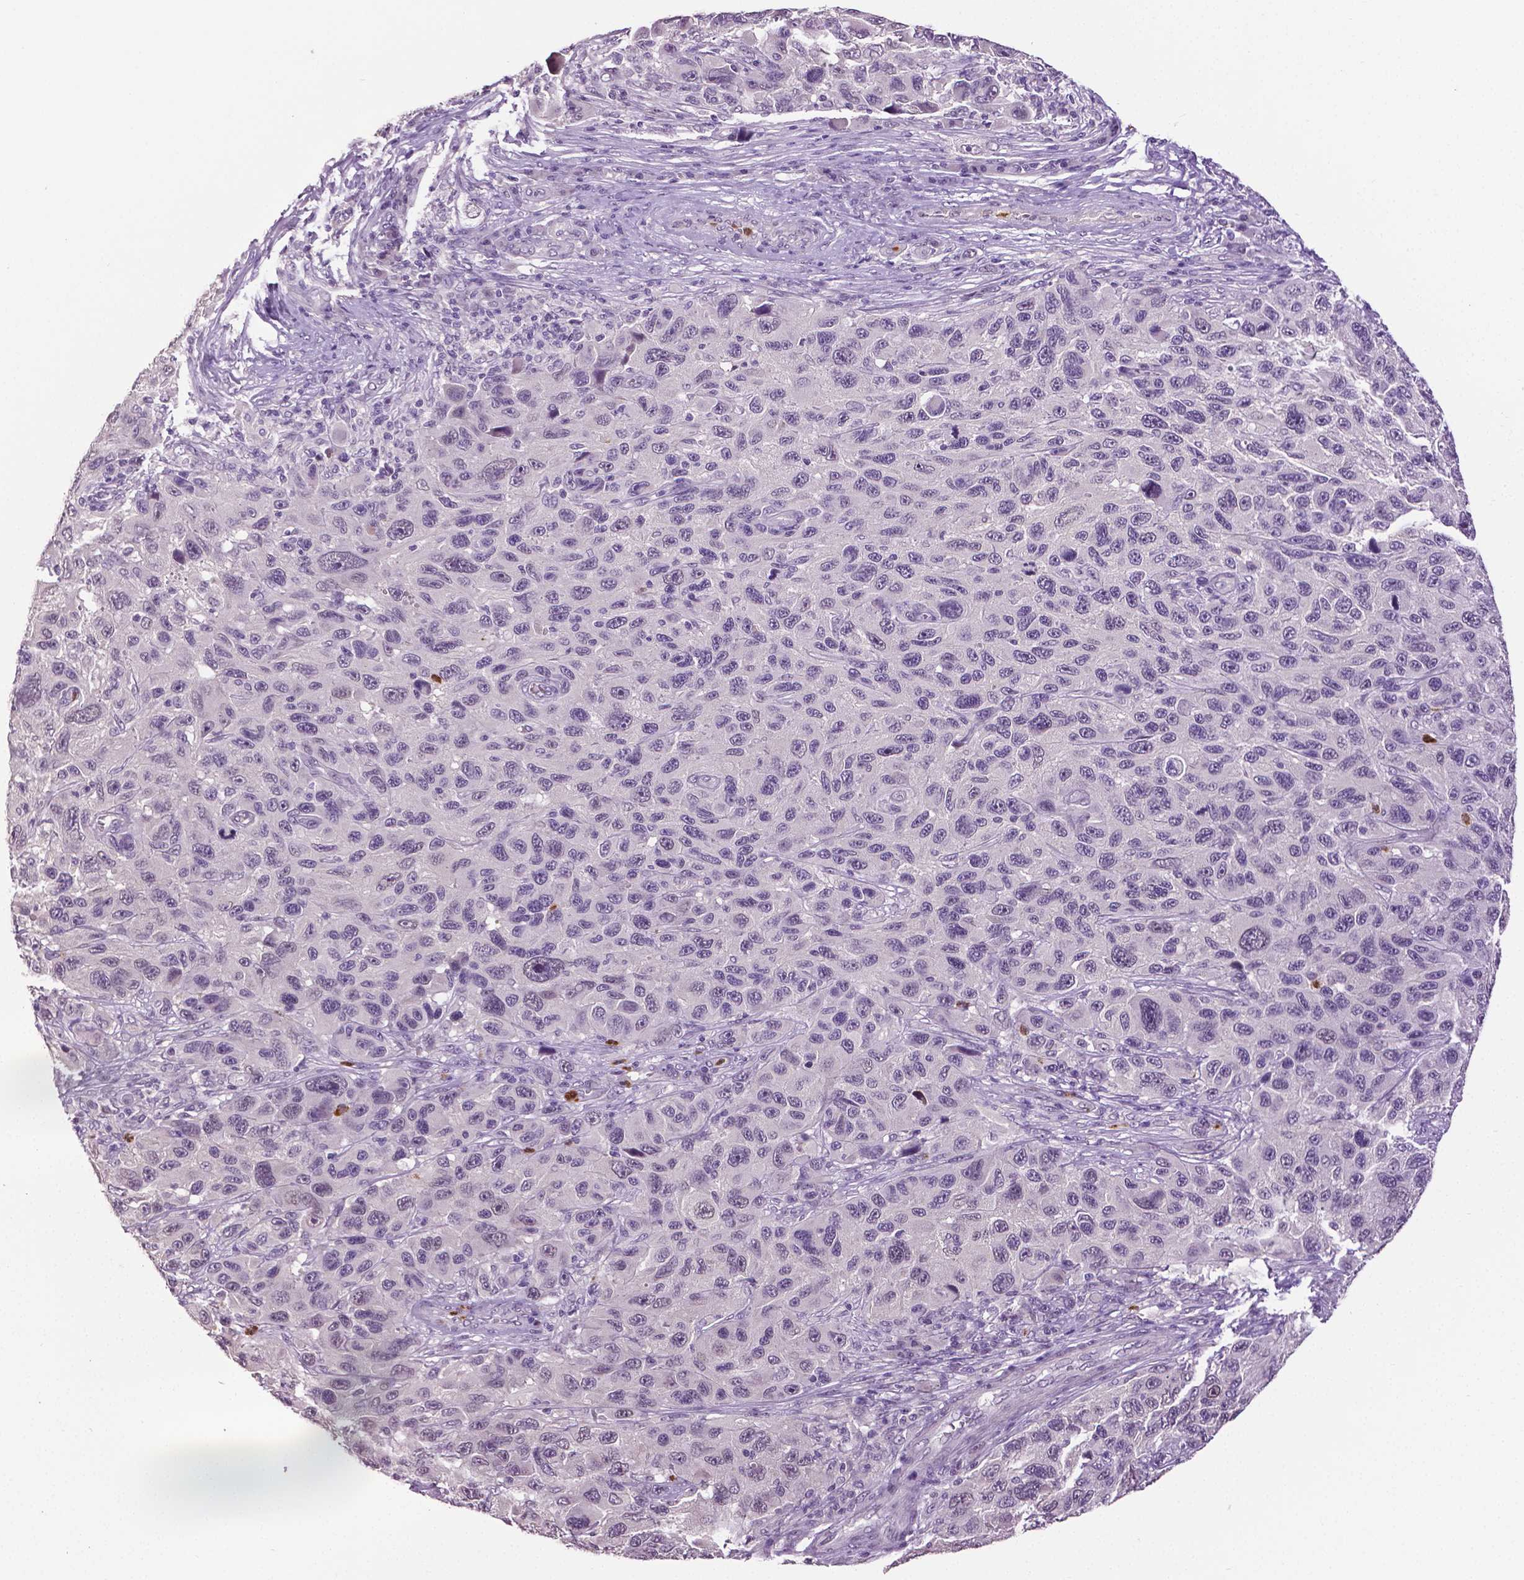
{"staining": {"intensity": "negative", "quantity": "none", "location": "none"}, "tissue": "melanoma", "cell_type": "Tumor cells", "image_type": "cancer", "snomed": [{"axis": "morphology", "description": "Malignant melanoma, NOS"}, {"axis": "topography", "description": "Skin"}], "caption": "Tumor cells are negative for brown protein staining in malignant melanoma.", "gene": "PTPN5", "patient": {"sex": "male", "age": 53}}